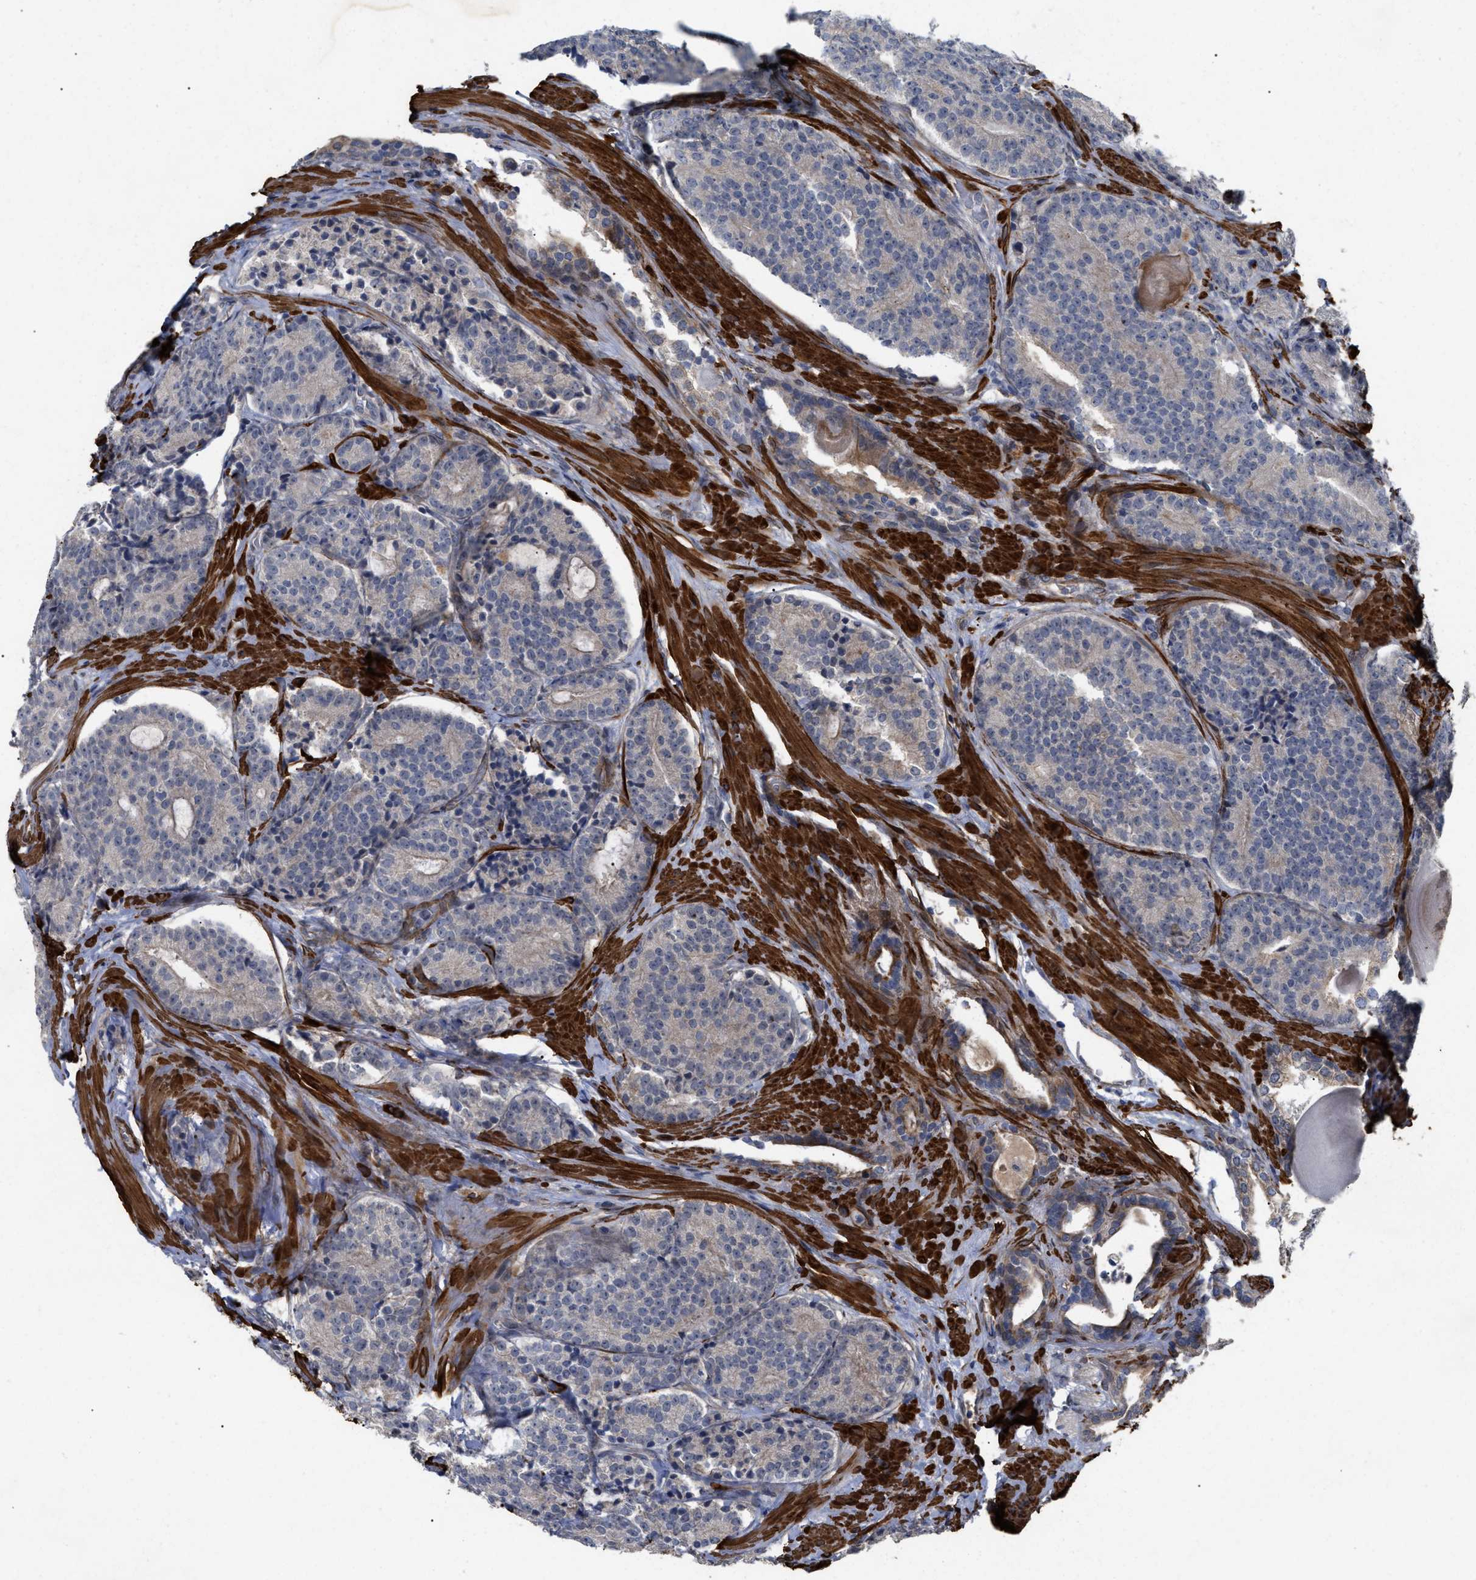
{"staining": {"intensity": "weak", "quantity": "<25%", "location": "cytoplasmic/membranous"}, "tissue": "prostate cancer", "cell_type": "Tumor cells", "image_type": "cancer", "snomed": [{"axis": "morphology", "description": "Adenocarcinoma, High grade"}, {"axis": "topography", "description": "Prostate"}], "caption": "A high-resolution photomicrograph shows immunohistochemistry staining of prostate high-grade adenocarcinoma, which shows no significant expression in tumor cells.", "gene": "ST6GALNAC6", "patient": {"sex": "male", "age": 61}}